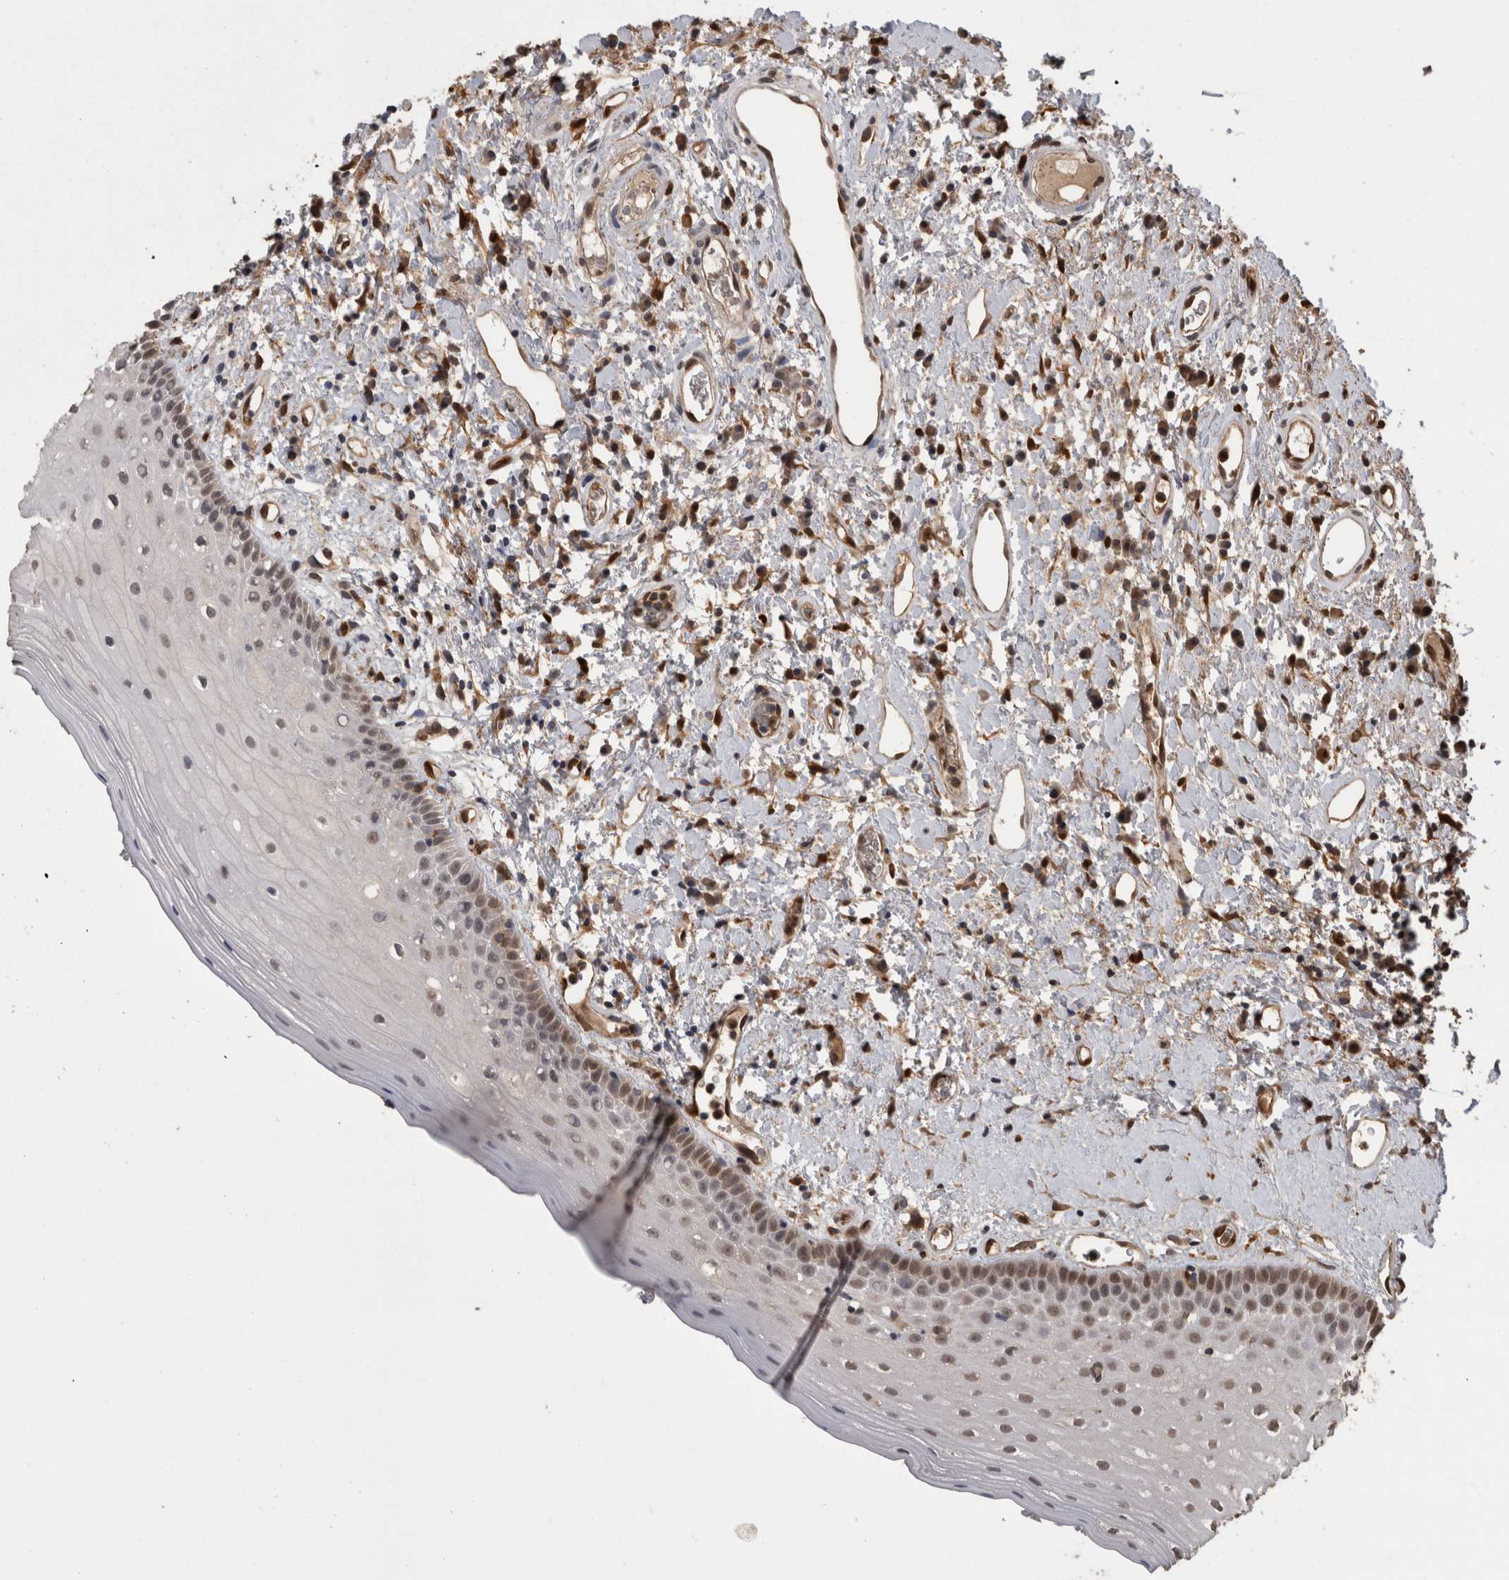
{"staining": {"intensity": "weak", "quantity": "25%-75%", "location": "nuclear"}, "tissue": "oral mucosa", "cell_type": "Squamous epithelial cells", "image_type": "normal", "snomed": [{"axis": "morphology", "description": "Normal tissue, NOS"}, {"axis": "topography", "description": "Oral tissue"}], "caption": "Immunohistochemical staining of benign human oral mucosa reveals weak nuclear protein positivity in approximately 25%-75% of squamous epithelial cells.", "gene": "LXN", "patient": {"sex": "female", "age": 76}}